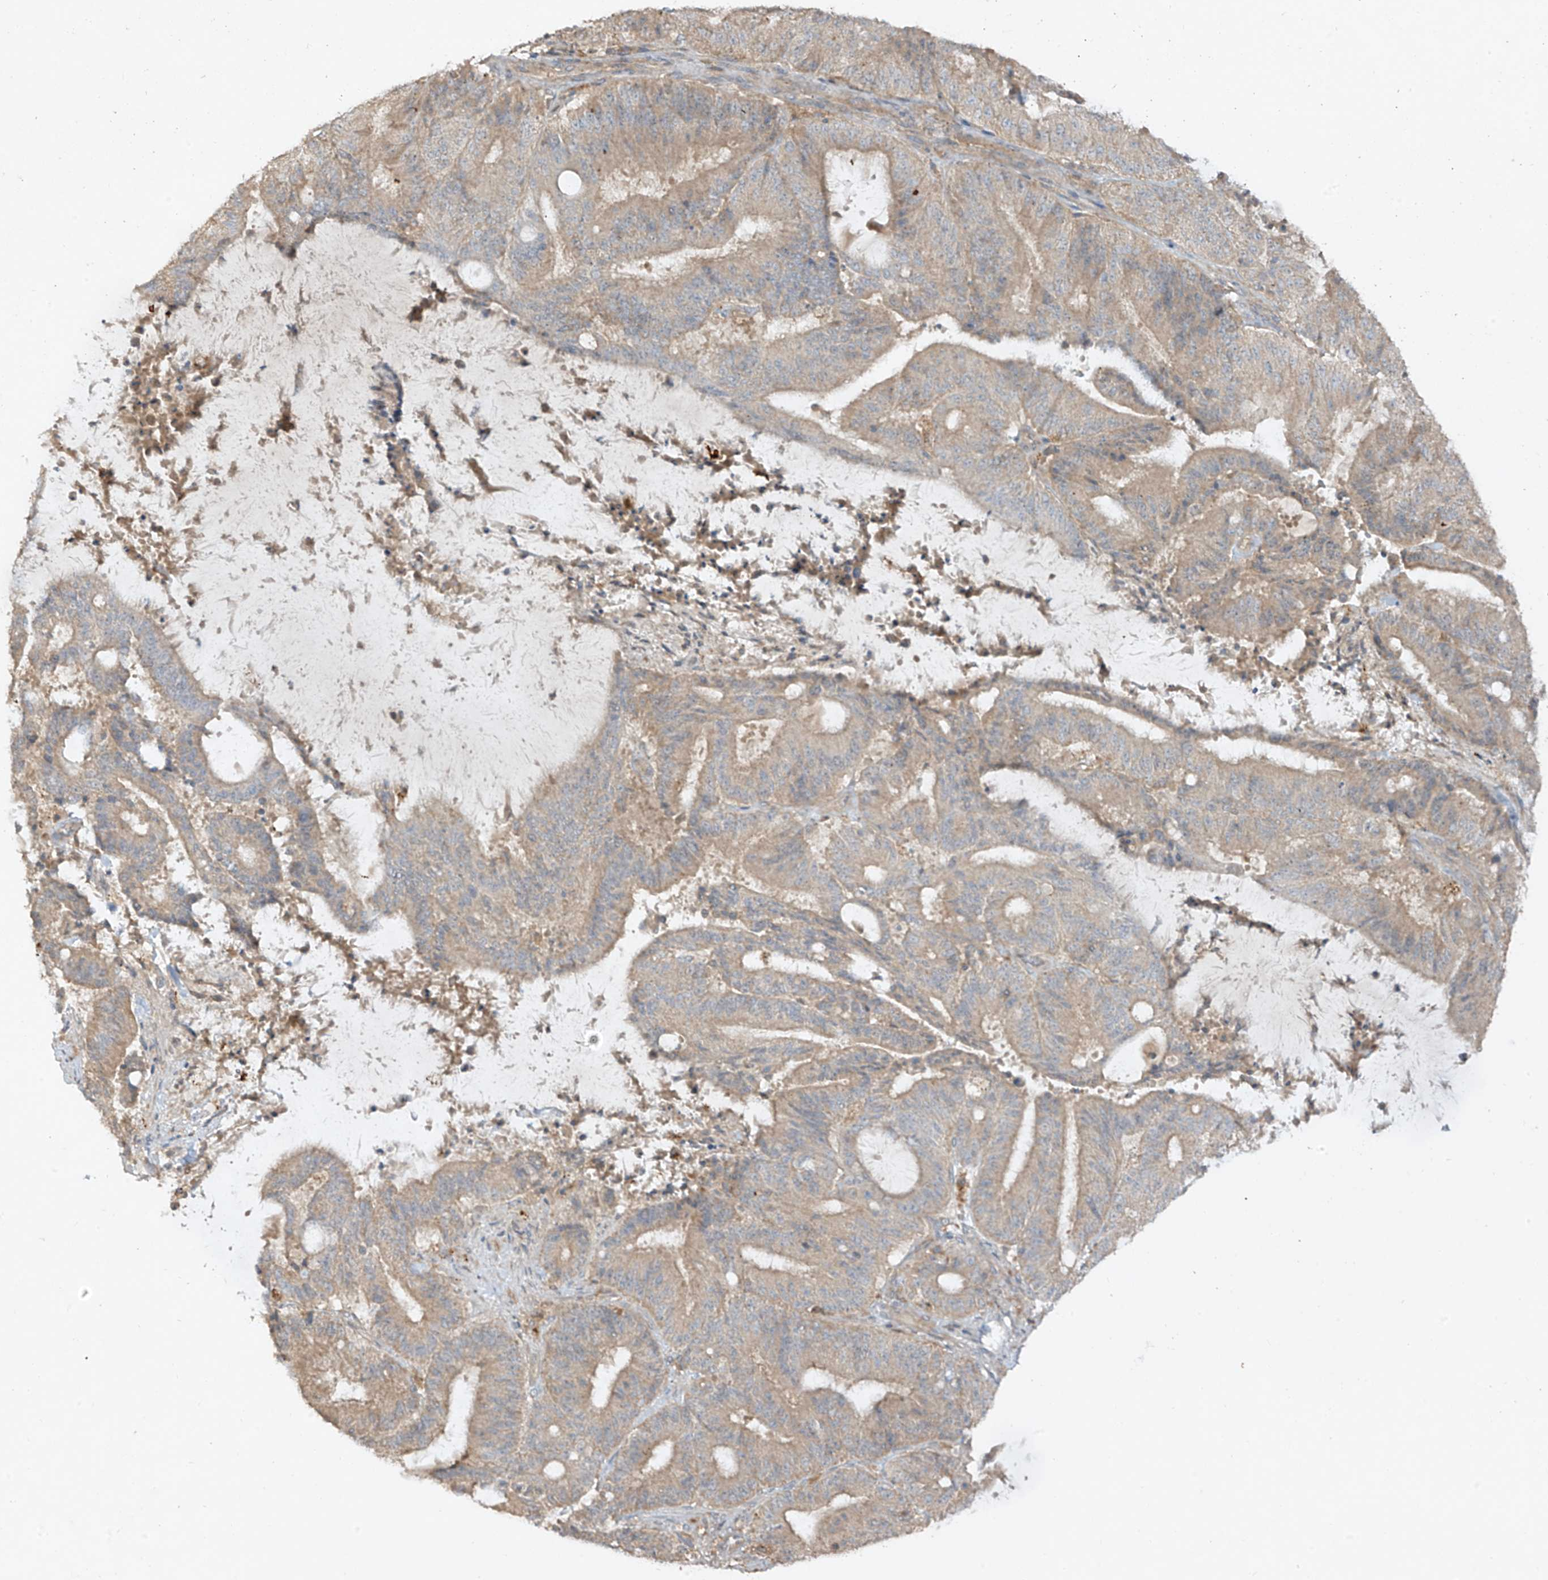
{"staining": {"intensity": "weak", "quantity": "25%-75%", "location": "cytoplasmic/membranous"}, "tissue": "liver cancer", "cell_type": "Tumor cells", "image_type": "cancer", "snomed": [{"axis": "morphology", "description": "Normal tissue, NOS"}, {"axis": "morphology", "description": "Cholangiocarcinoma"}, {"axis": "topography", "description": "Liver"}, {"axis": "topography", "description": "Peripheral nerve tissue"}], "caption": "There is low levels of weak cytoplasmic/membranous expression in tumor cells of liver cancer, as demonstrated by immunohistochemical staining (brown color).", "gene": "LDAH", "patient": {"sex": "female", "age": 73}}